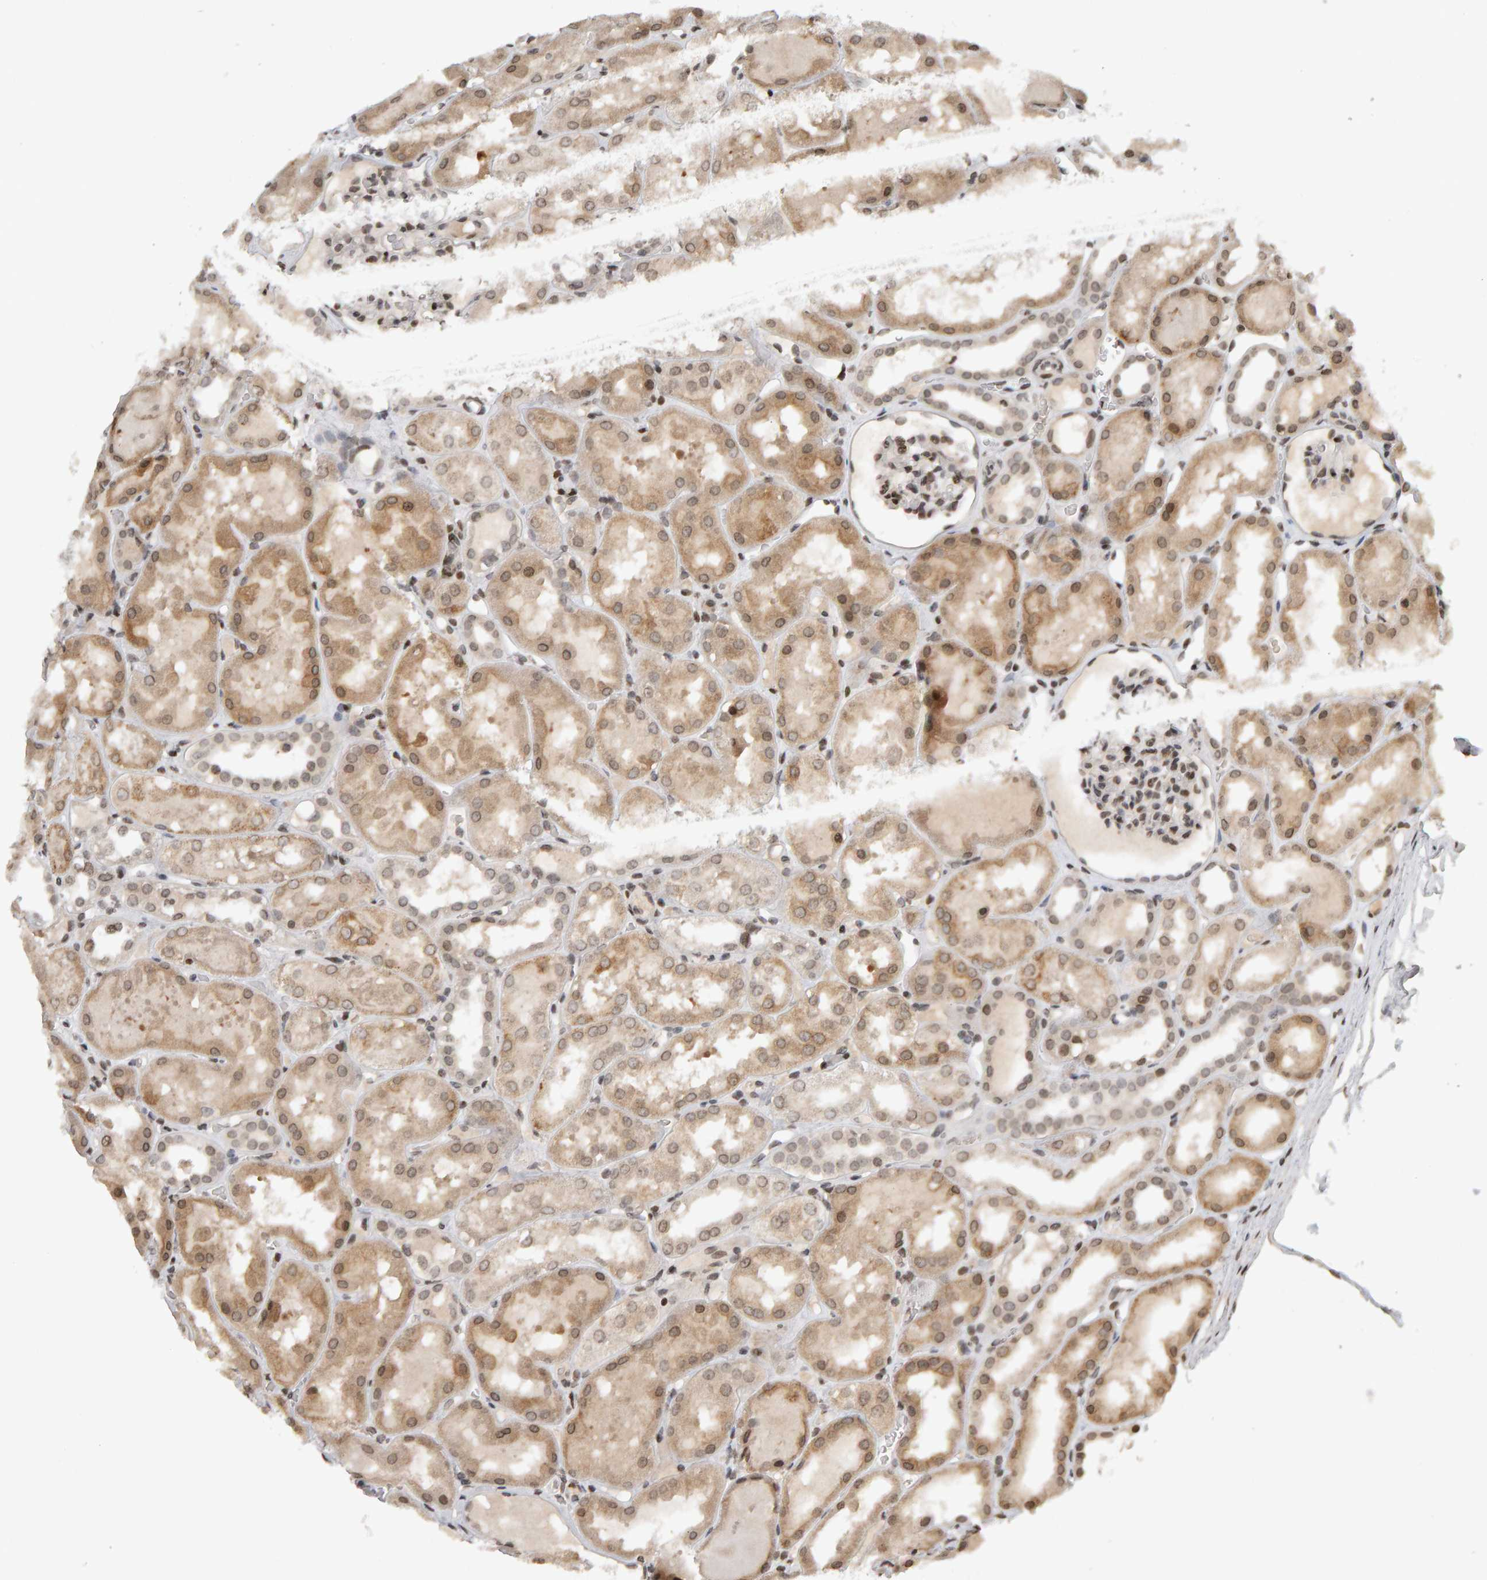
{"staining": {"intensity": "moderate", "quantity": ">75%", "location": "nuclear"}, "tissue": "kidney", "cell_type": "Cells in glomeruli", "image_type": "normal", "snomed": [{"axis": "morphology", "description": "Normal tissue, NOS"}, {"axis": "topography", "description": "Kidney"}, {"axis": "topography", "description": "Urinary bladder"}], "caption": "Kidney was stained to show a protein in brown. There is medium levels of moderate nuclear staining in approximately >75% of cells in glomeruli. Using DAB (brown) and hematoxylin (blue) stains, captured at high magnification using brightfield microscopy.", "gene": "TRAM1", "patient": {"sex": "male", "age": 16}}